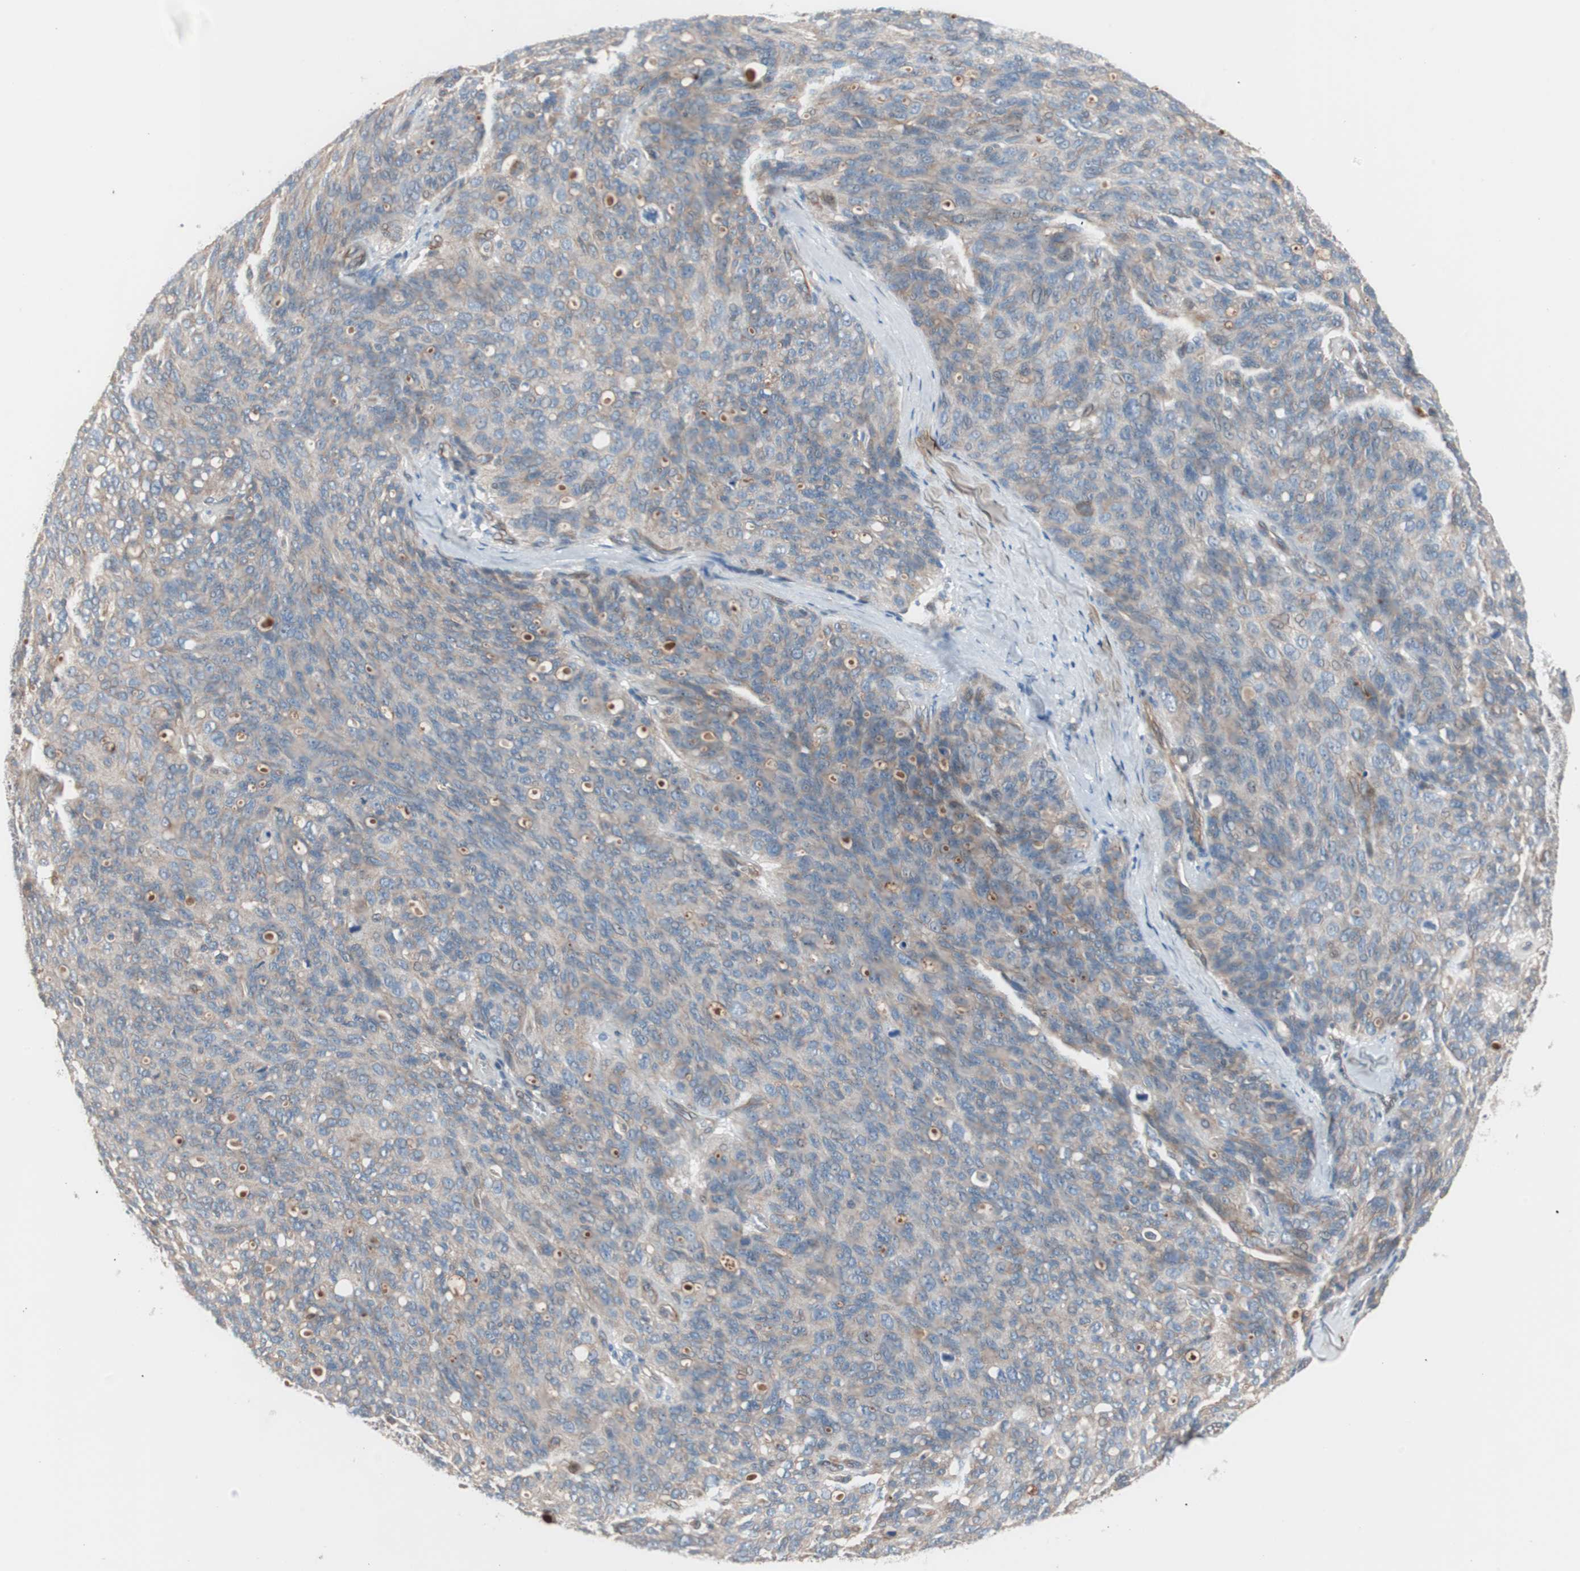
{"staining": {"intensity": "weak", "quantity": "25%-75%", "location": "cytoplasmic/membranous"}, "tissue": "ovarian cancer", "cell_type": "Tumor cells", "image_type": "cancer", "snomed": [{"axis": "morphology", "description": "Carcinoma, endometroid"}, {"axis": "topography", "description": "Ovary"}], "caption": "Immunohistochemical staining of ovarian cancer reveals low levels of weak cytoplasmic/membranous positivity in approximately 25%-75% of tumor cells.", "gene": "SMG1", "patient": {"sex": "female", "age": 60}}